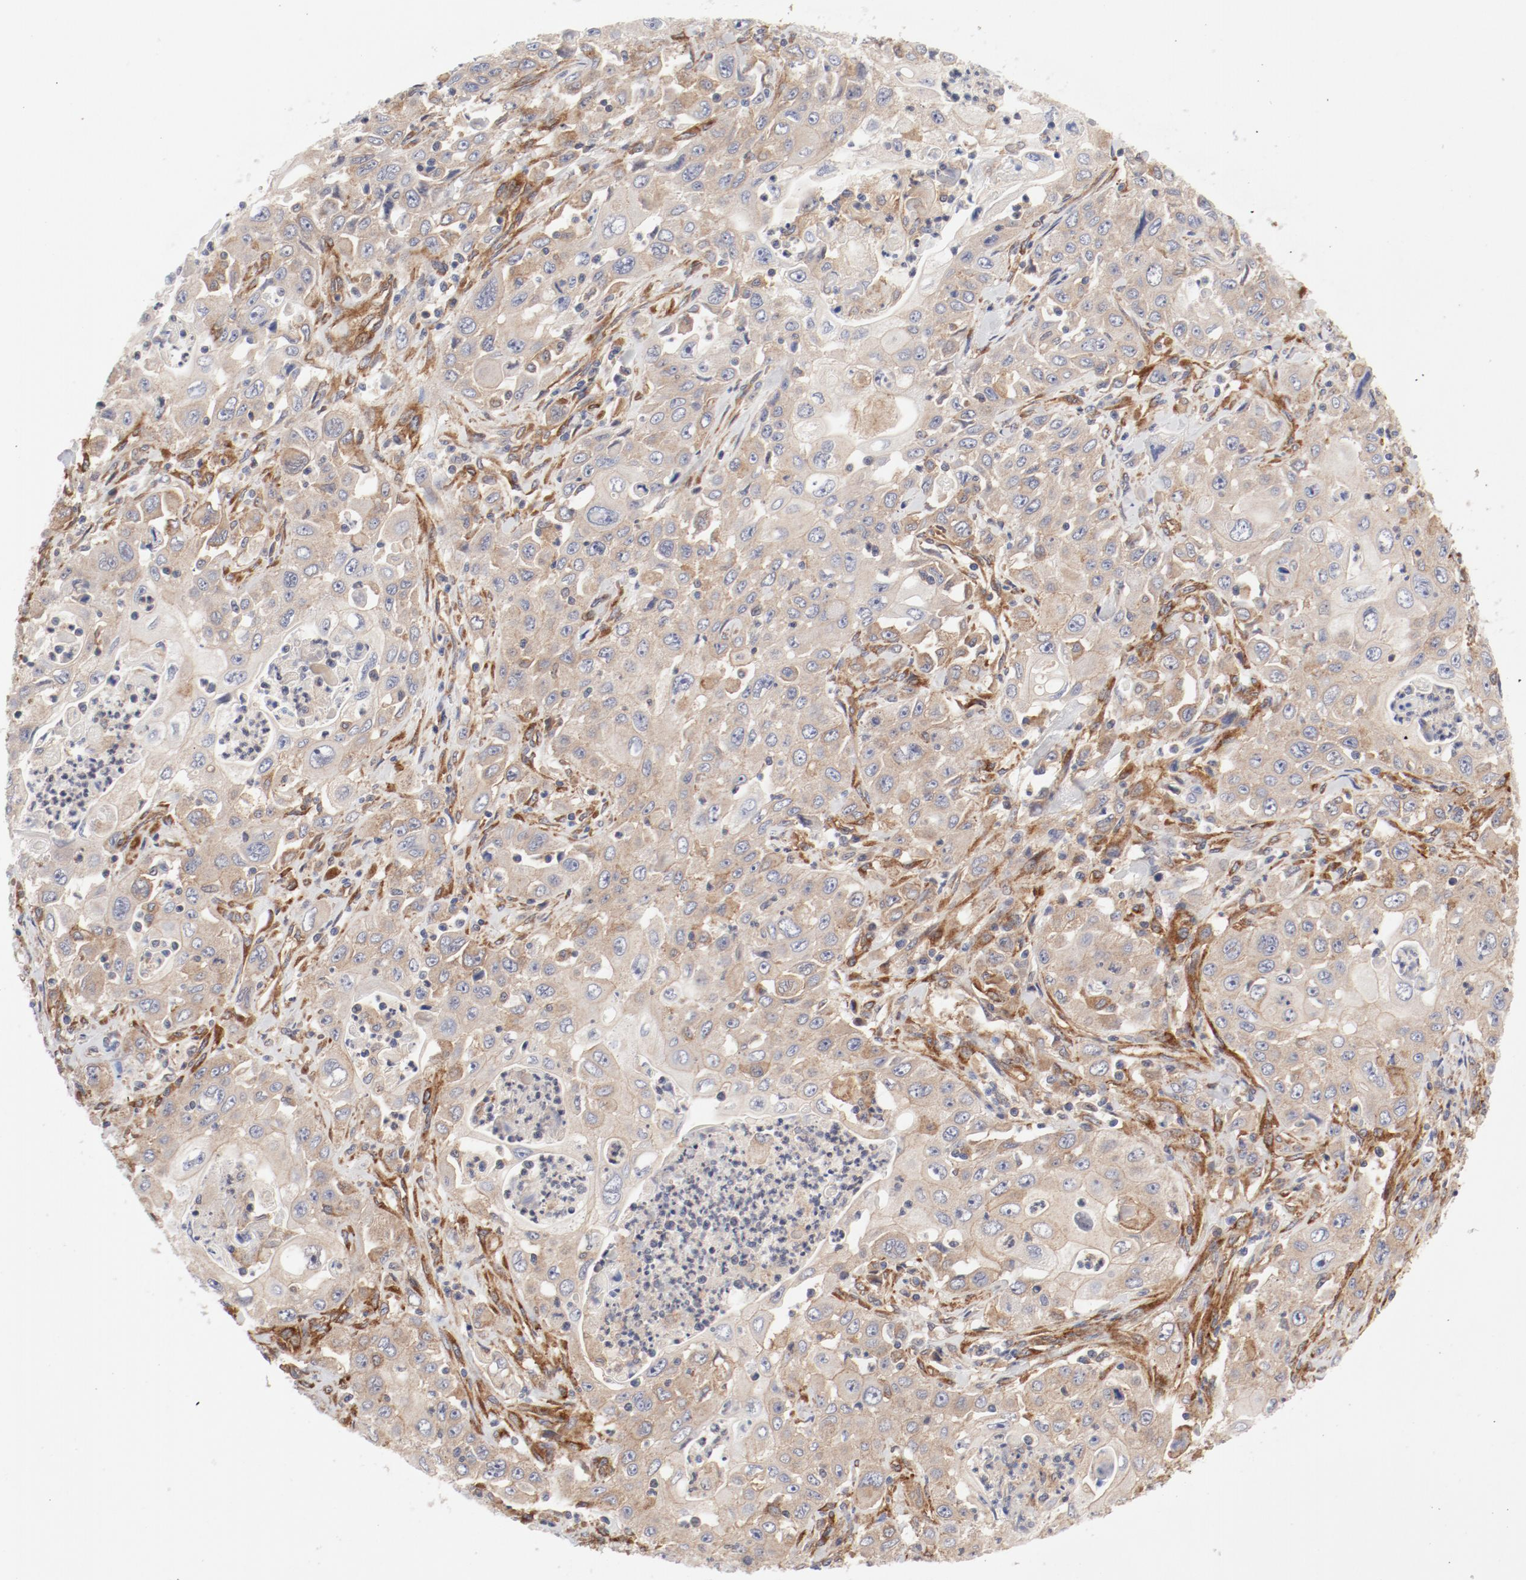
{"staining": {"intensity": "weak", "quantity": ">75%", "location": "cytoplasmic/membranous"}, "tissue": "pancreatic cancer", "cell_type": "Tumor cells", "image_type": "cancer", "snomed": [{"axis": "morphology", "description": "Adenocarcinoma, NOS"}, {"axis": "topography", "description": "Pancreas"}], "caption": "The micrograph exhibits immunohistochemical staining of adenocarcinoma (pancreatic). There is weak cytoplasmic/membranous staining is identified in about >75% of tumor cells.", "gene": "AP2A1", "patient": {"sex": "male", "age": 70}}